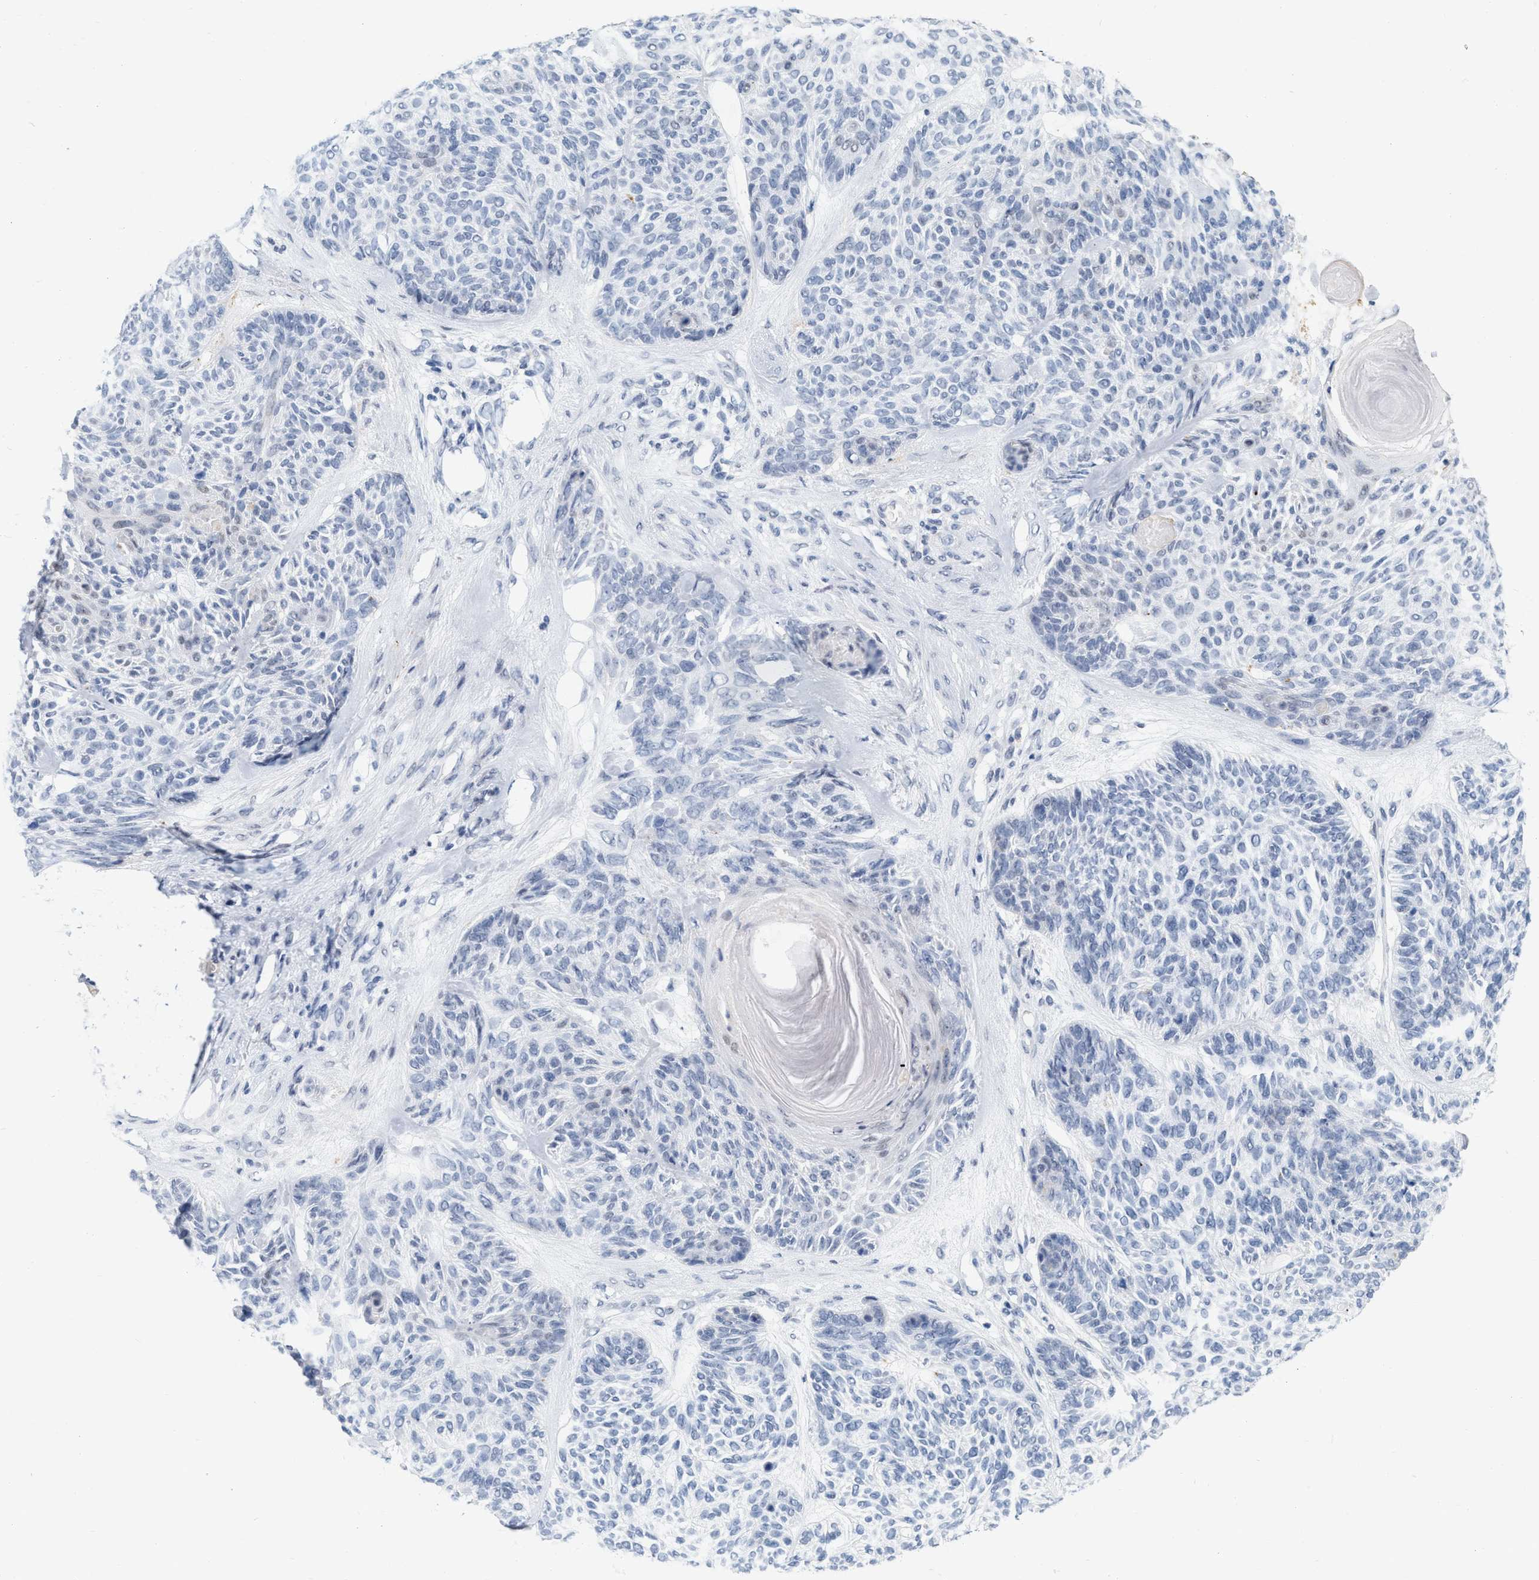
{"staining": {"intensity": "negative", "quantity": "none", "location": "none"}, "tissue": "skin cancer", "cell_type": "Tumor cells", "image_type": "cancer", "snomed": [{"axis": "morphology", "description": "Basal cell carcinoma"}, {"axis": "topography", "description": "Skin"}], "caption": "An image of basal cell carcinoma (skin) stained for a protein demonstrates no brown staining in tumor cells.", "gene": "XIRP1", "patient": {"sex": "male", "age": 55}}